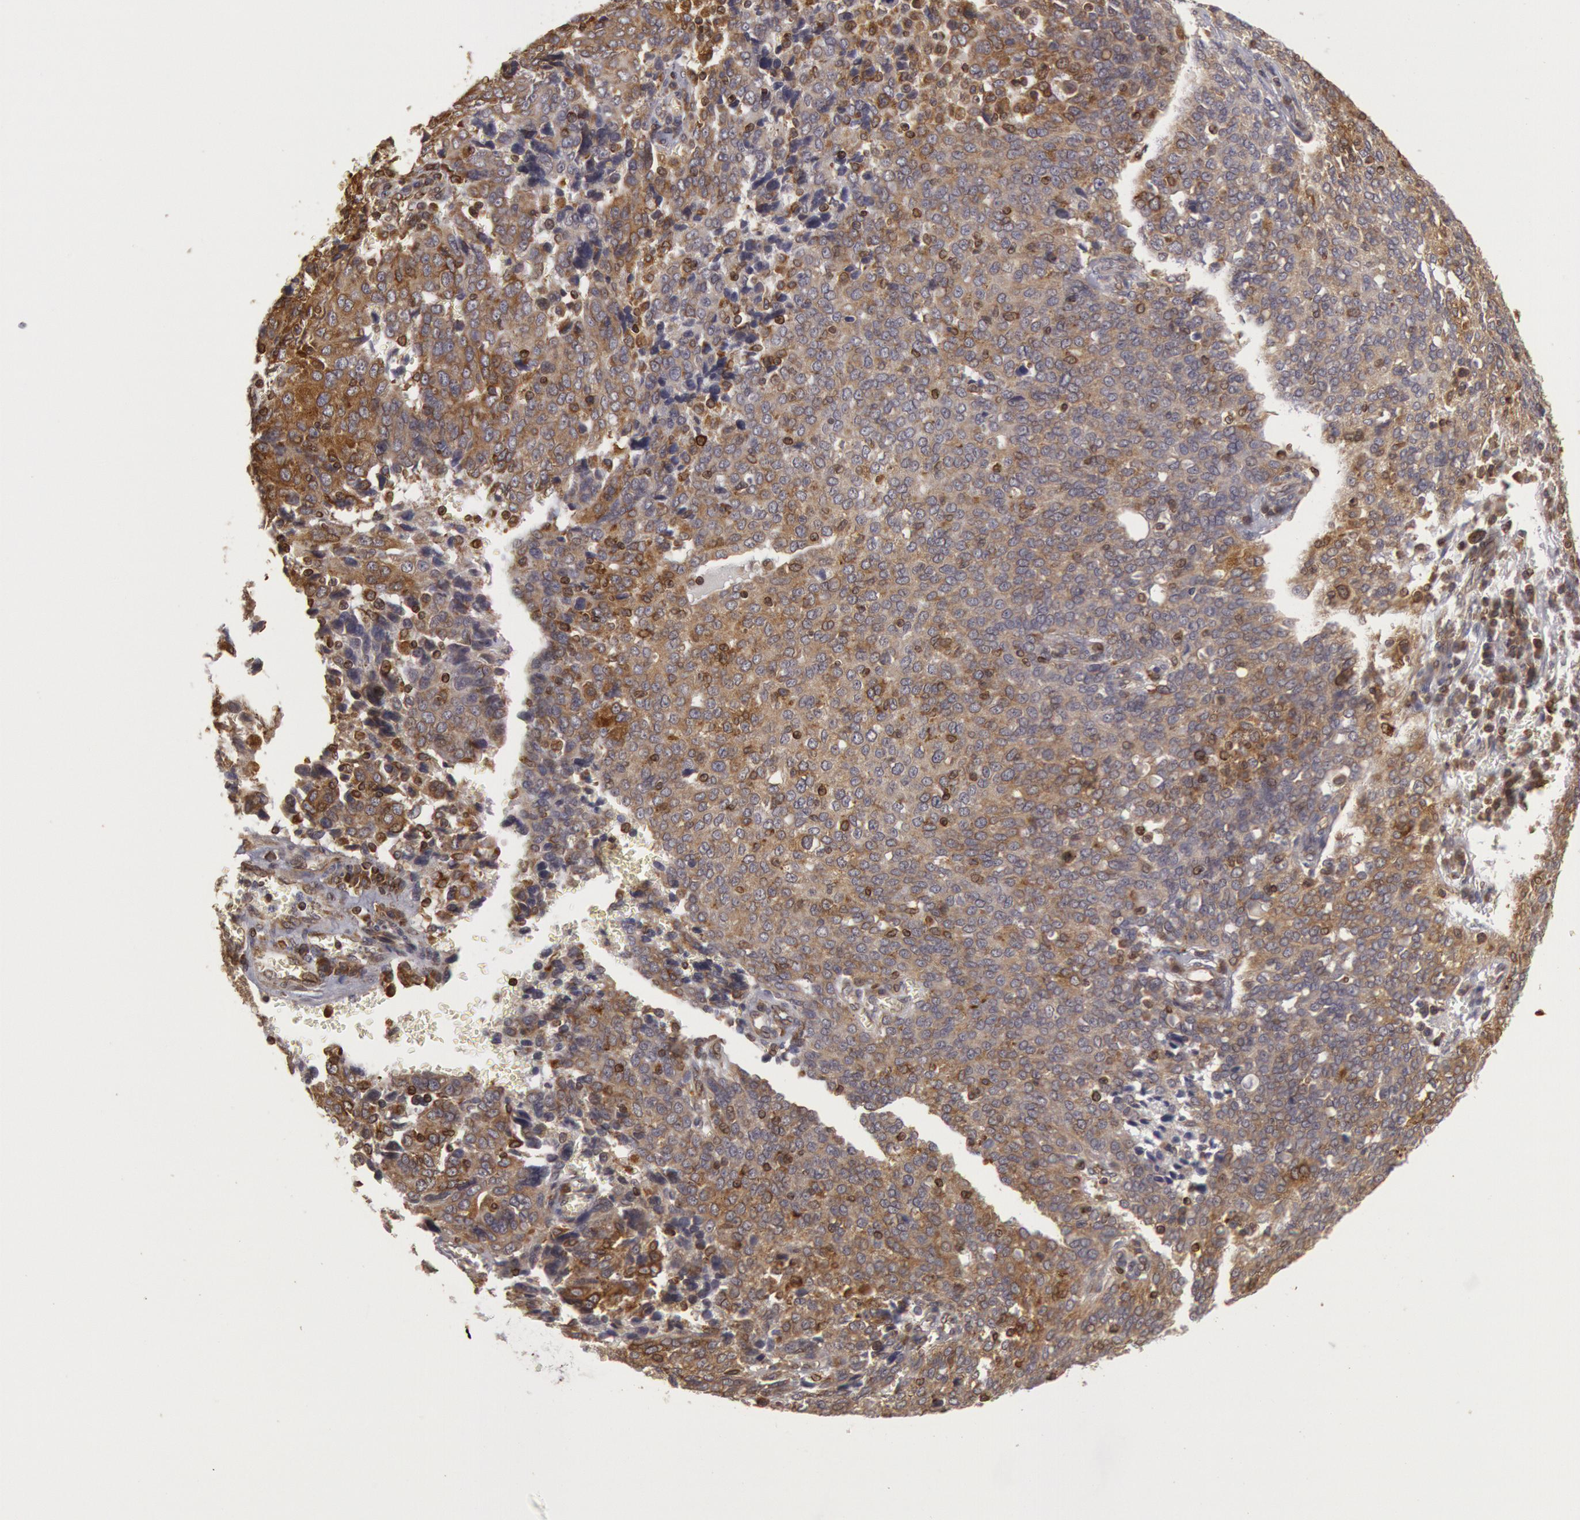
{"staining": {"intensity": "moderate", "quantity": ">75%", "location": "cytoplasmic/membranous"}, "tissue": "ovarian cancer", "cell_type": "Tumor cells", "image_type": "cancer", "snomed": [{"axis": "morphology", "description": "Carcinoma, endometroid"}, {"axis": "topography", "description": "Ovary"}], "caption": "The immunohistochemical stain highlights moderate cytoplasmic/membranous expression in tumor cells of ovarian cancer tissue.", "gene": "TAP2", "patient": {"sex": "female", "age": 75}}